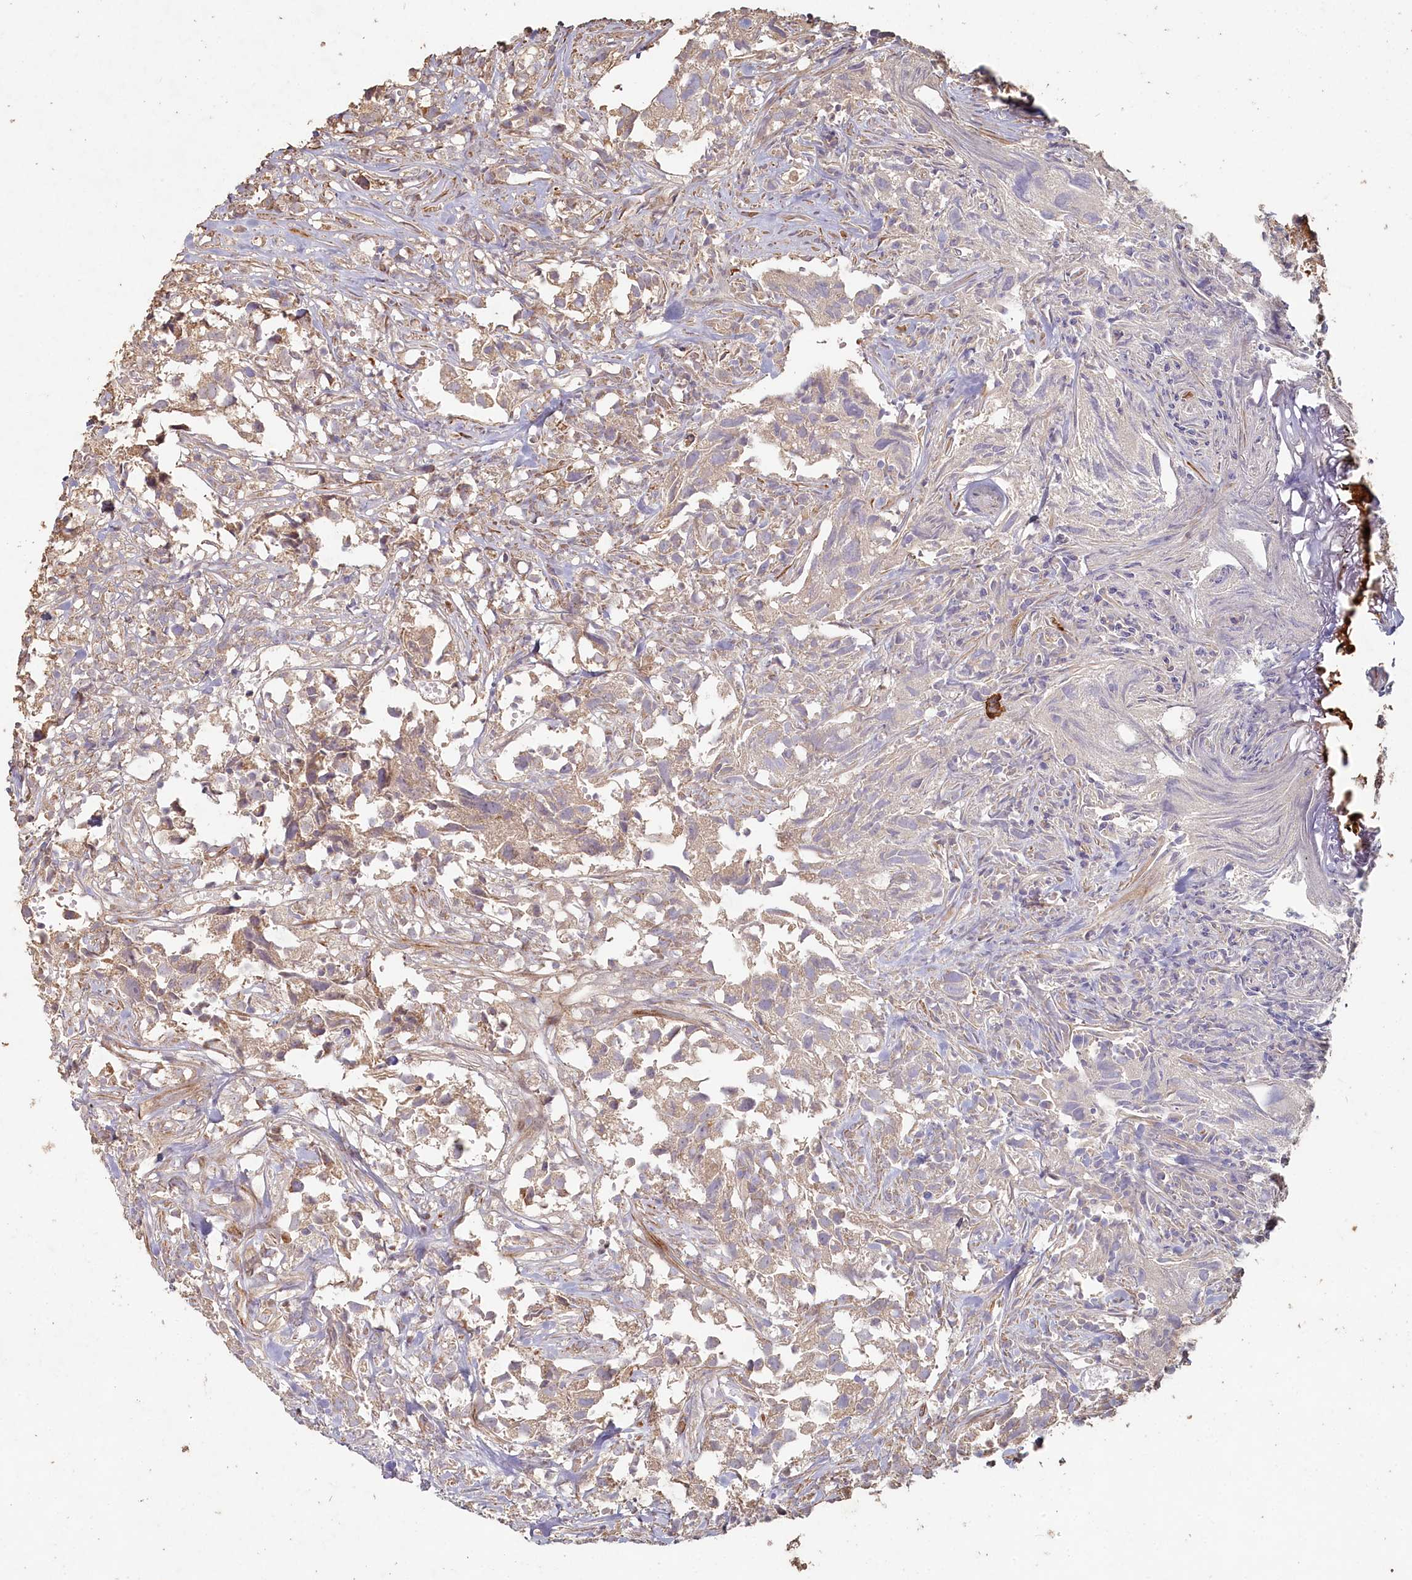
{"staining": {"intensity": "weak", "quantity": "<25%", "location": "cytoplasmic/membranous"}, "tissue": "urothelial cancer", "cell_type": "Tumor cells", "image_type": "cancer", "snomed": [{"axis": "morphology", "description": "Urothelial carcinoma, High grade"}, {"axis": "topography", "description": "Urinary bladder"}], "caption": "Immunohistochemical staining of human high-grade urothelial carcinoma reveals no significant expression in tumor cells. The staining is performed using DAB (3,3'-diaminobenzidine) brown chromogen with nuclei counter-stained in using hematoxylin.", "gene": "HAL", "patient": {"sex": "female", "age": 75}}